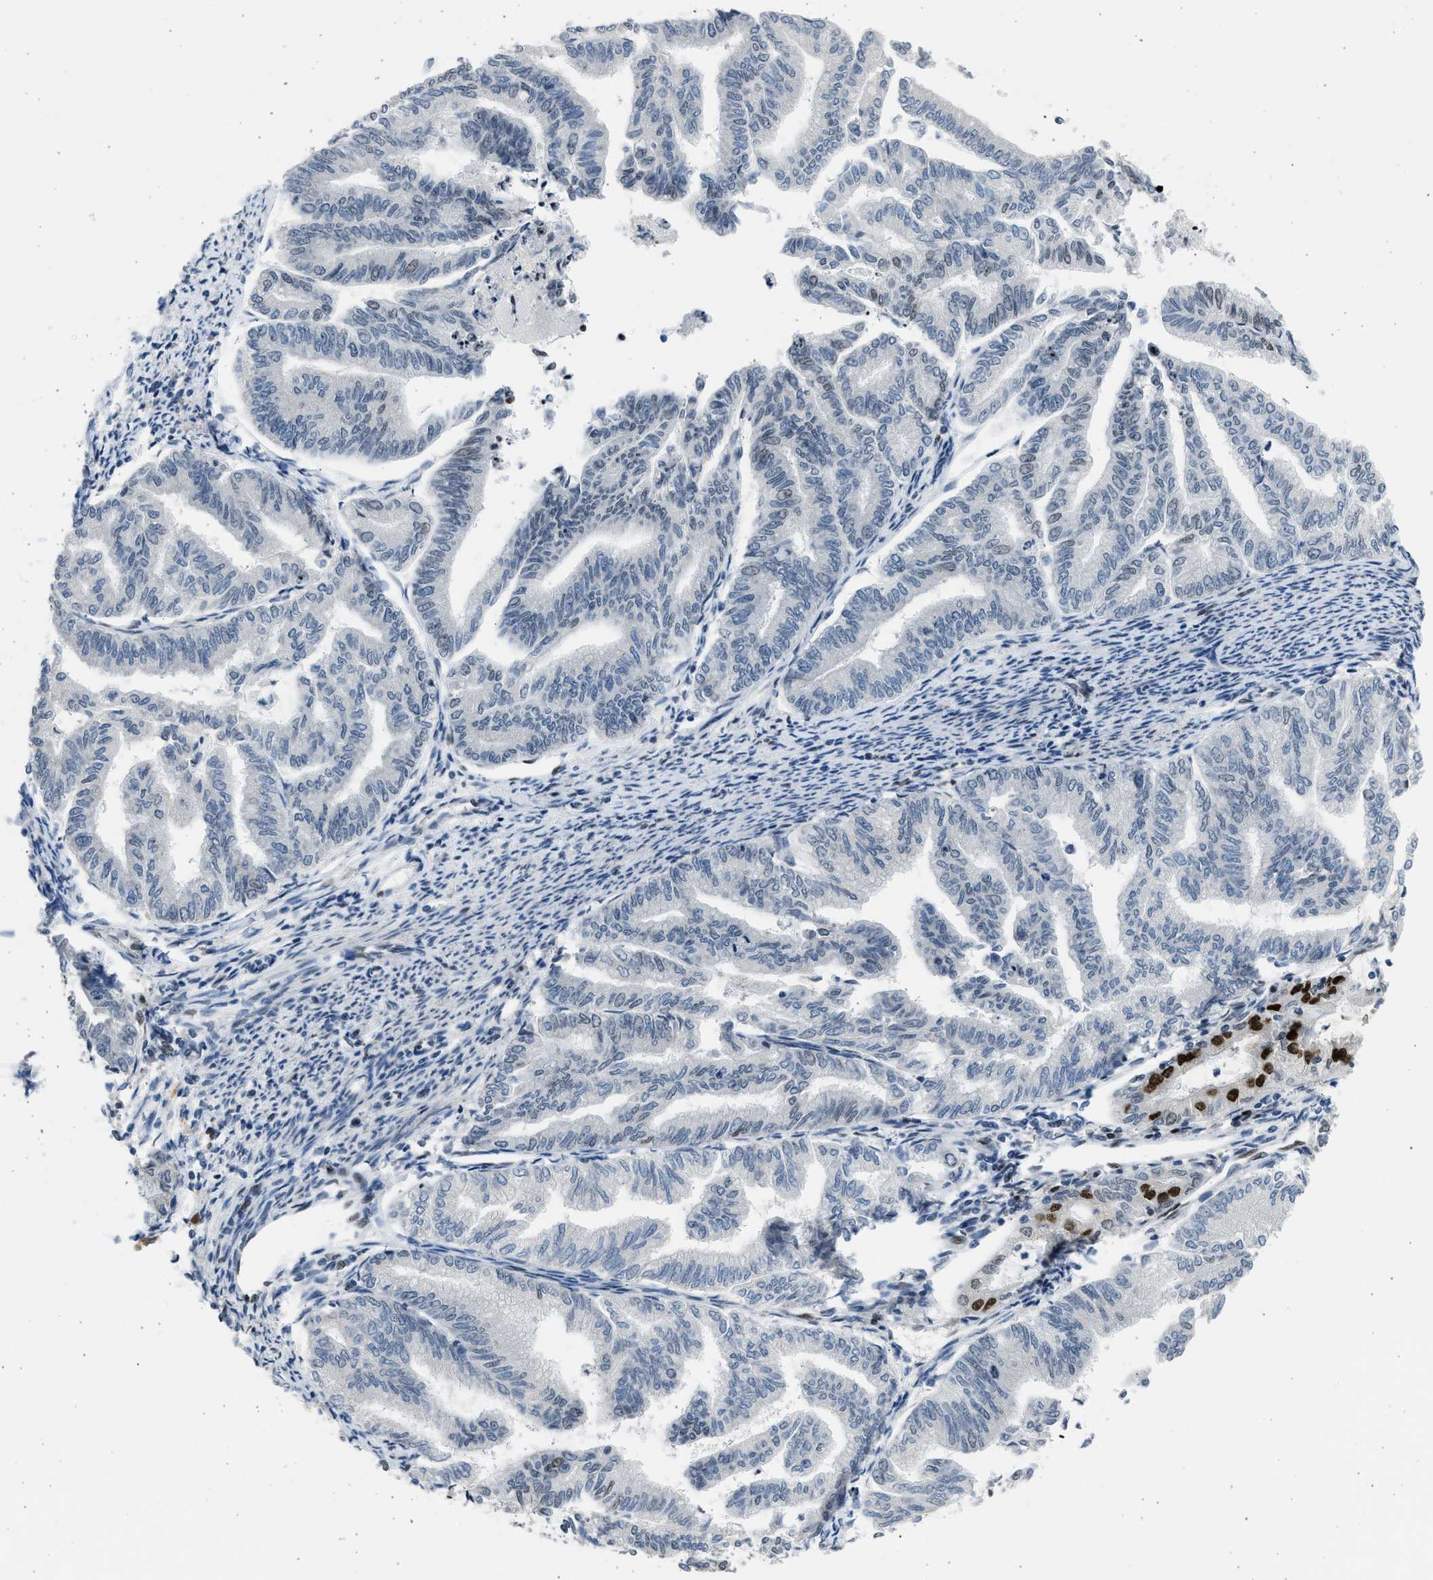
{"staining": {"intensity": "strong", "quantity": "<25%", "location": "nuclear"}, "tissue": "endometrial cancer", "cell_type": "Tumor cells", "image_type": "cancer", "snomed": [{"axis": "morphology", "description": "Adenocarcinoma, NOS"}, {"axis": "topography", "description": "Endometrium"}], "caption": "DAB (3,3'-diaminobenzidine) immunohistochemical staining of adenocarcinoma (endometrial) exhibits strong nuclear protein expression in about <25% of tumor cells.", "gene": "HMGN3", "patient": {"sex": "female", "age": 79}}